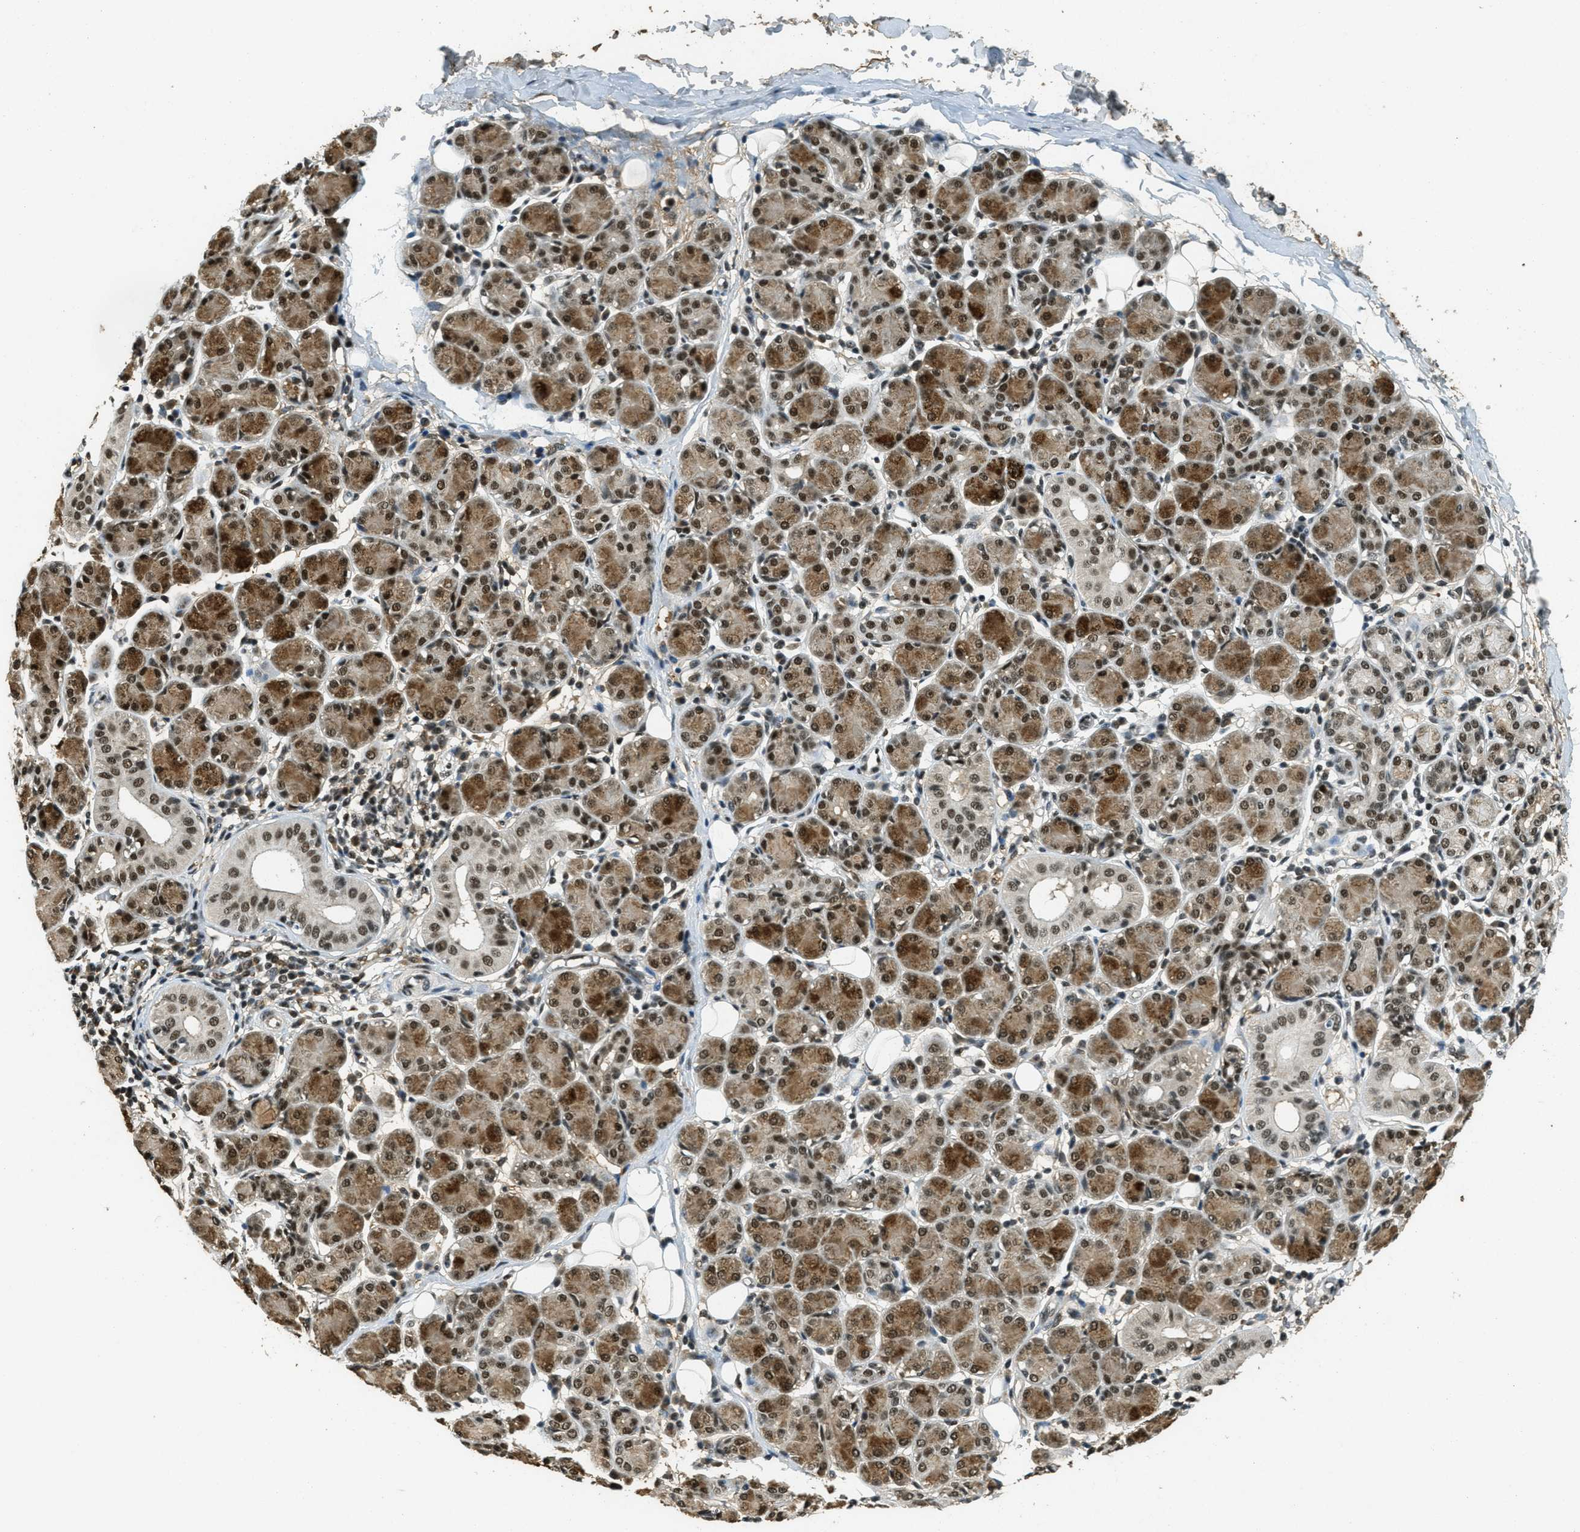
{"staining": {"intensity": "strong", "quantity": ">75%", "location": "cytoplasmic/membranous,nuclear"}, "tissue": "salivary gland", "cell_type": "Glandular cells", "image_type": "normal", "snomed": [{"axis": "morphology", "description": "Normal tissue, NOS"}, {"axis": "morphology", "description": "Inflammation, NOS"}, {"axis": "topography", "description": "Lymph node"}, {"axis": "topography", "description": "Salivary gland"}], "caption": "Immunohistochemistry (IHC) photomicrograph of unremarkable human salivary gland stained for a protein (brown), which shows high levels of strong cytoplasmic/membranous,nuclear positivity in about >75% of glandular cells.", "gene": "ZNF148", "patient": {"sex": "male", "age": 3}}